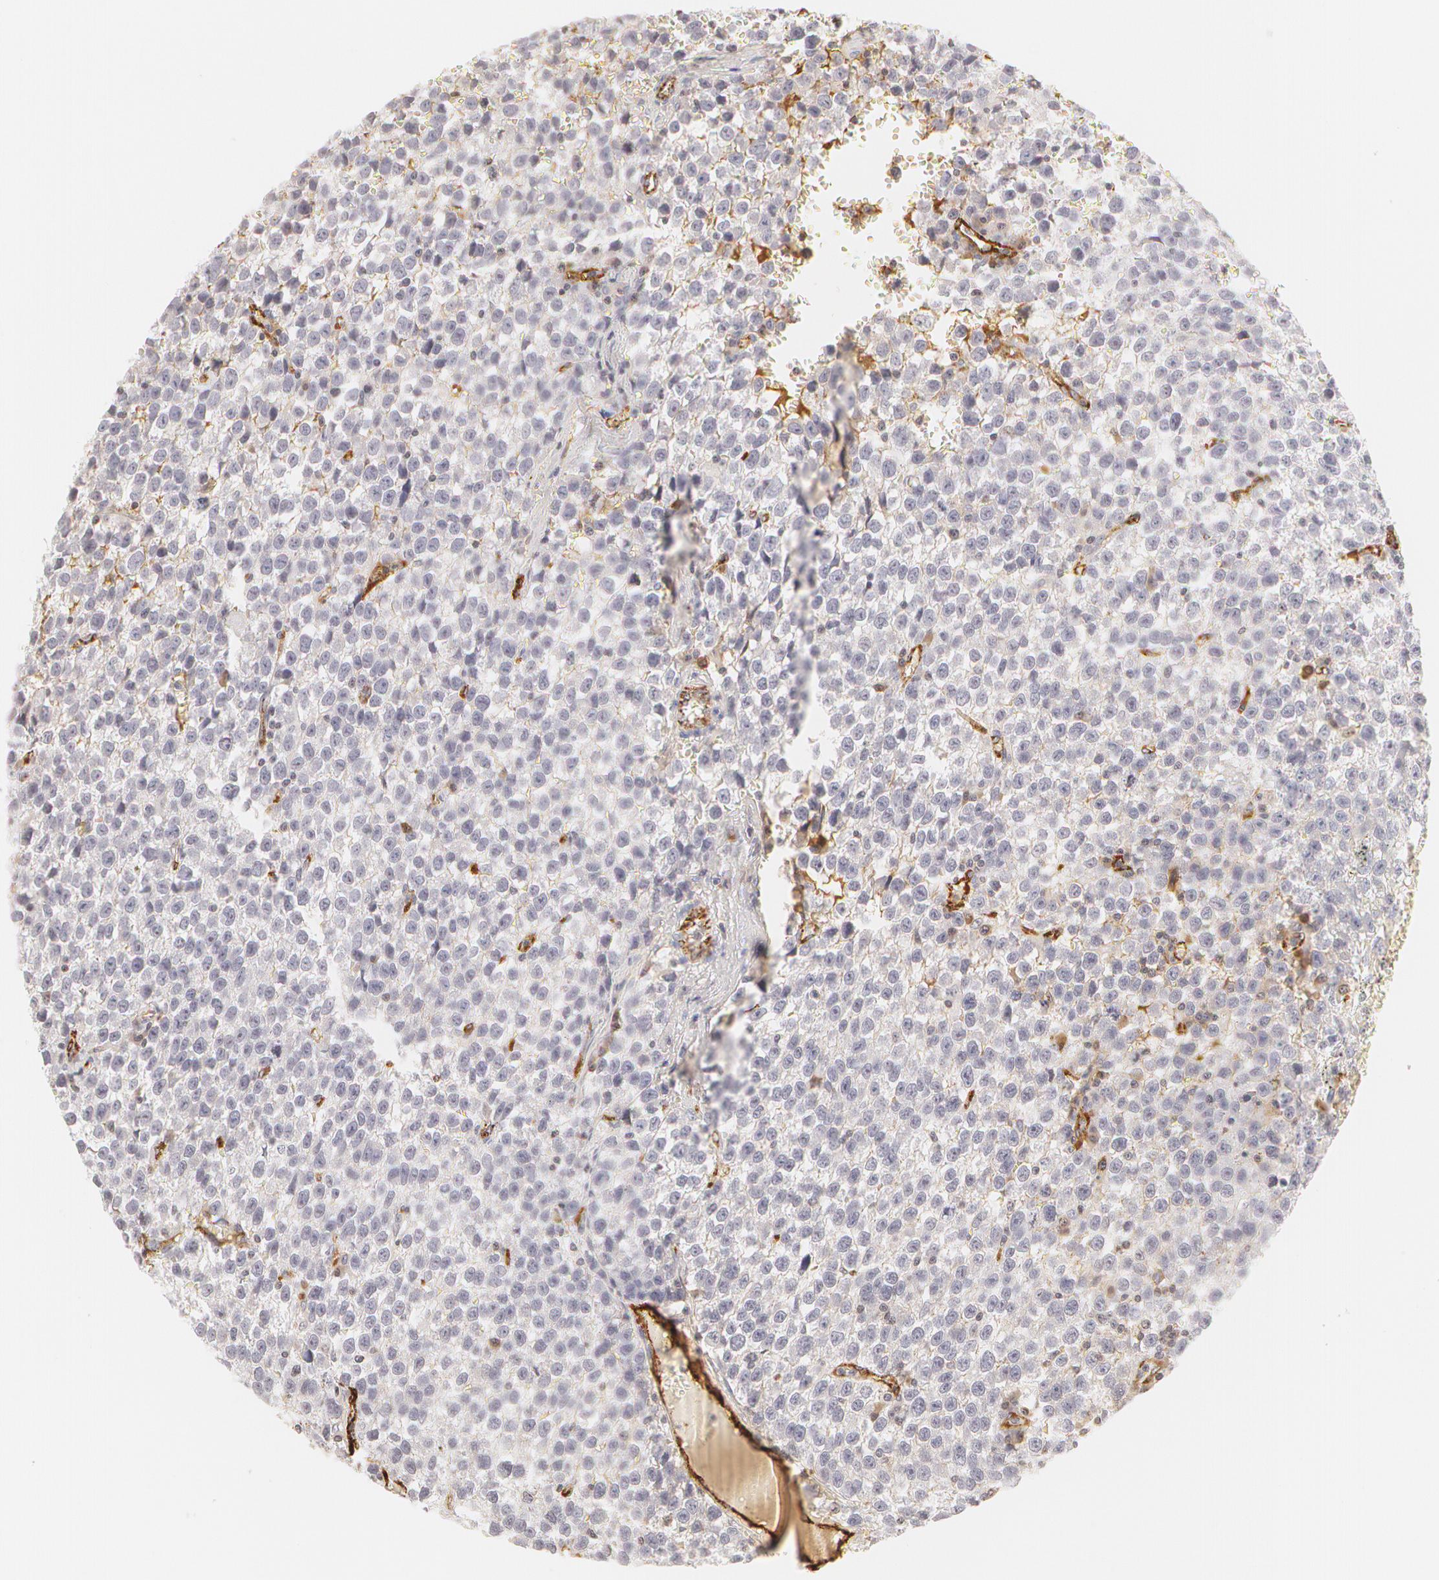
{"staining": {"intensity": "negative", "quantity": "none", "location": "none"}, "tissue": "testis cancer", "cell_type": "Tumor cells", "image_type": "cancer", "snomed": [{"axis": "morphology", "description": "Seminoma, NOS"}, {"axis": "topography", "description": "Testis"}], "caption": "Seminoma (testis) stained for a protein using immunohistochemistry (IHC) displays no staining tumor cells.", "gene": "VWF", "patient": {"sex": "male", "age": 35}}